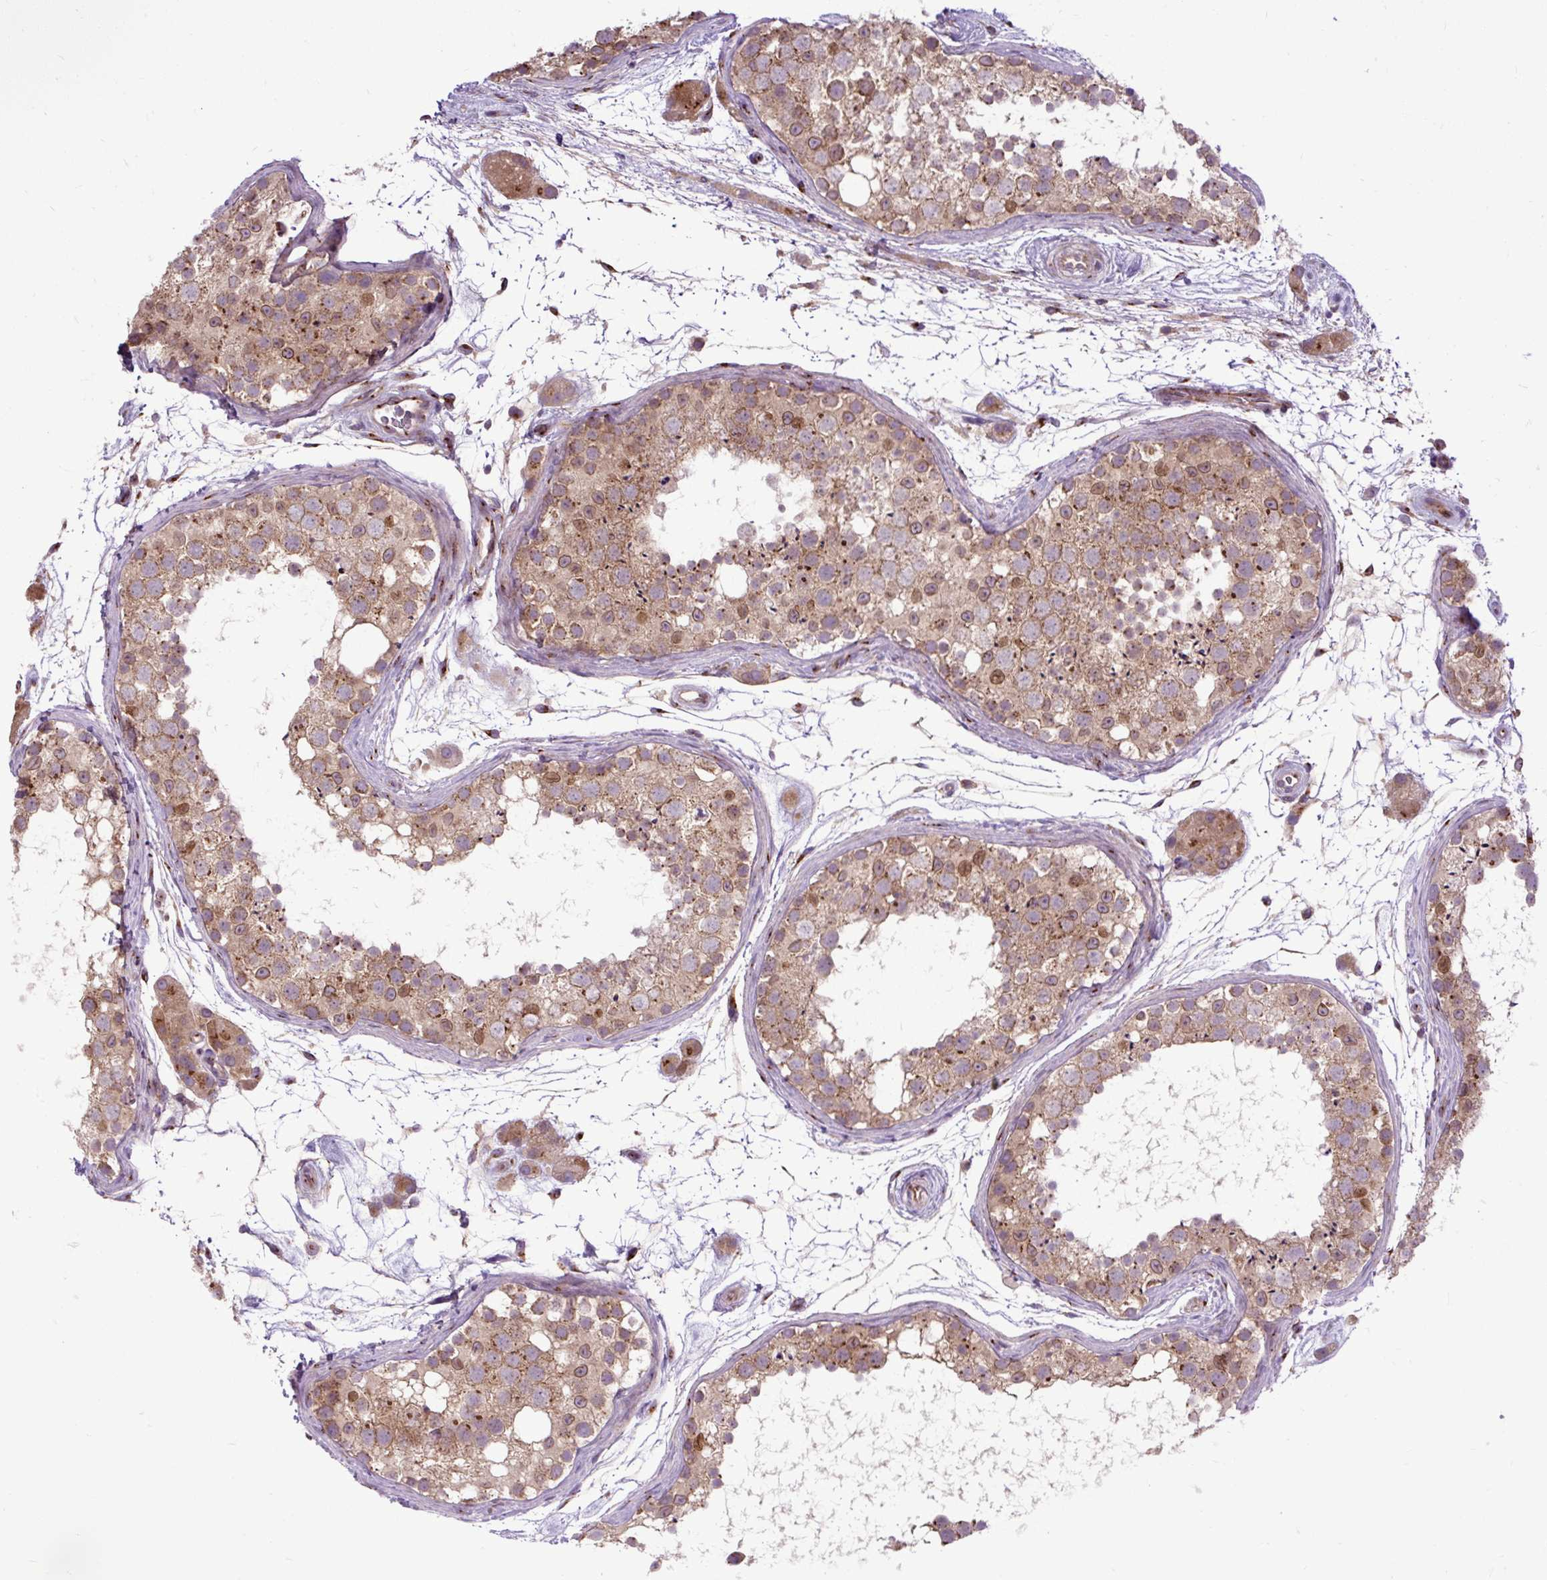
{"staining": {"intensity": "moderate", "quantity": "25%-75%", "location": "cytoplasmic/membranous"}, "tissue": "testis", "cell_type": "Cells in seminiferous ducts", "image_type": "normal", "snomed": [{"axis": "morphology", "description": "Normal tissue, NOS"}, {"axis": "topography", "description": "Testis"}], "caption": "About 25%-75% of cells in seminiferous ducts in benign human testis exhibit moderate cytoplasmic/membranous protein staining as visualized by brown immunohistochemical staining.", "gene": "MSMP", "patient": {"sex": "male", "age": 41}}